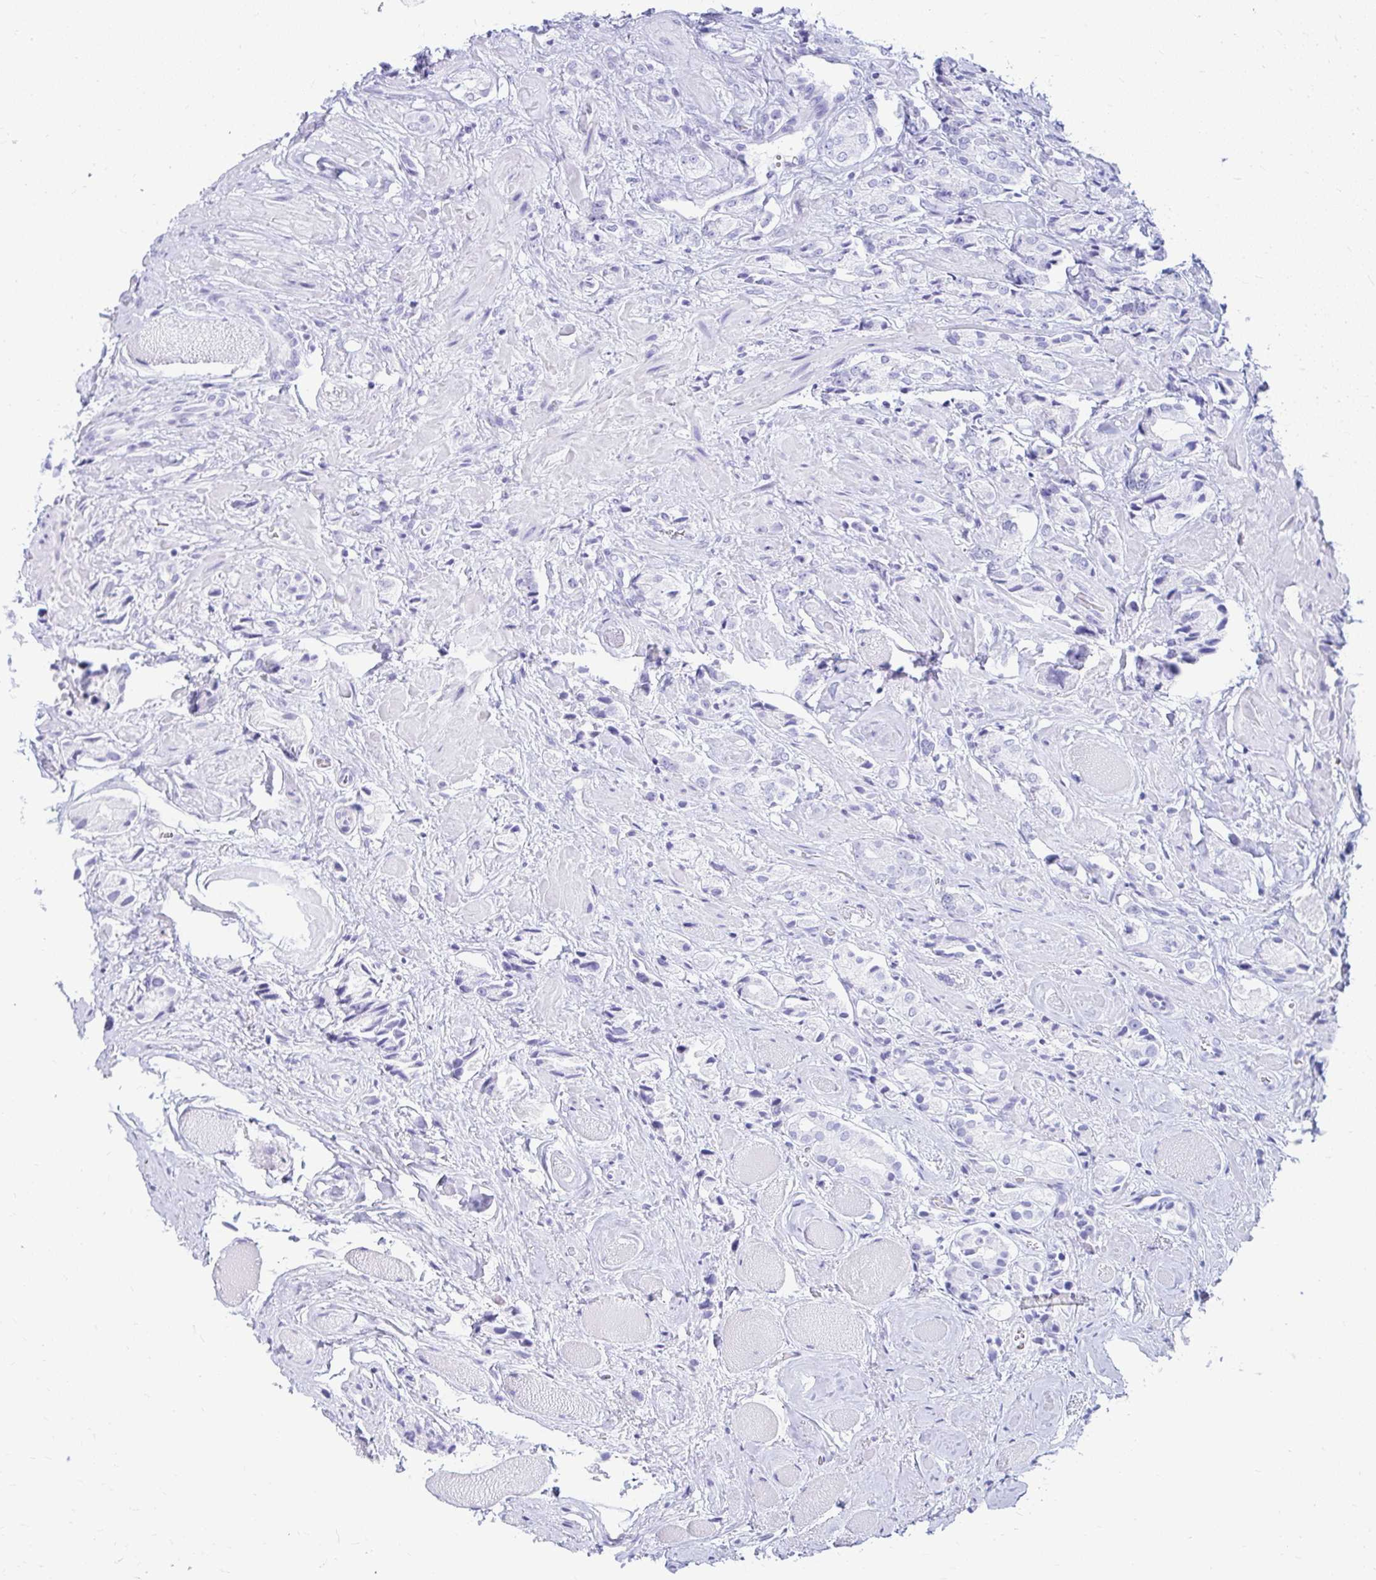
{"staining": {"intensity": "negative", "quantity": "none", "location": "none"}, "tissue": "prostate cancer", "cell_type": "Tumor cells", "image_type": "cancer", "snomed": [{"axis": "morphology", "description": "Adenocarcinoma, High grade"}, {"axis": "topography", "description": "Prostate and seminal vesicle, NOS"}], "caption": "The immunohistochemistry photomicrograph has no significant expression in tumor cells of high-grade adenocarcinoma (prostate) tissue.", "gene": "NSG2", "patient": {"sex": "male", "age": 64}}